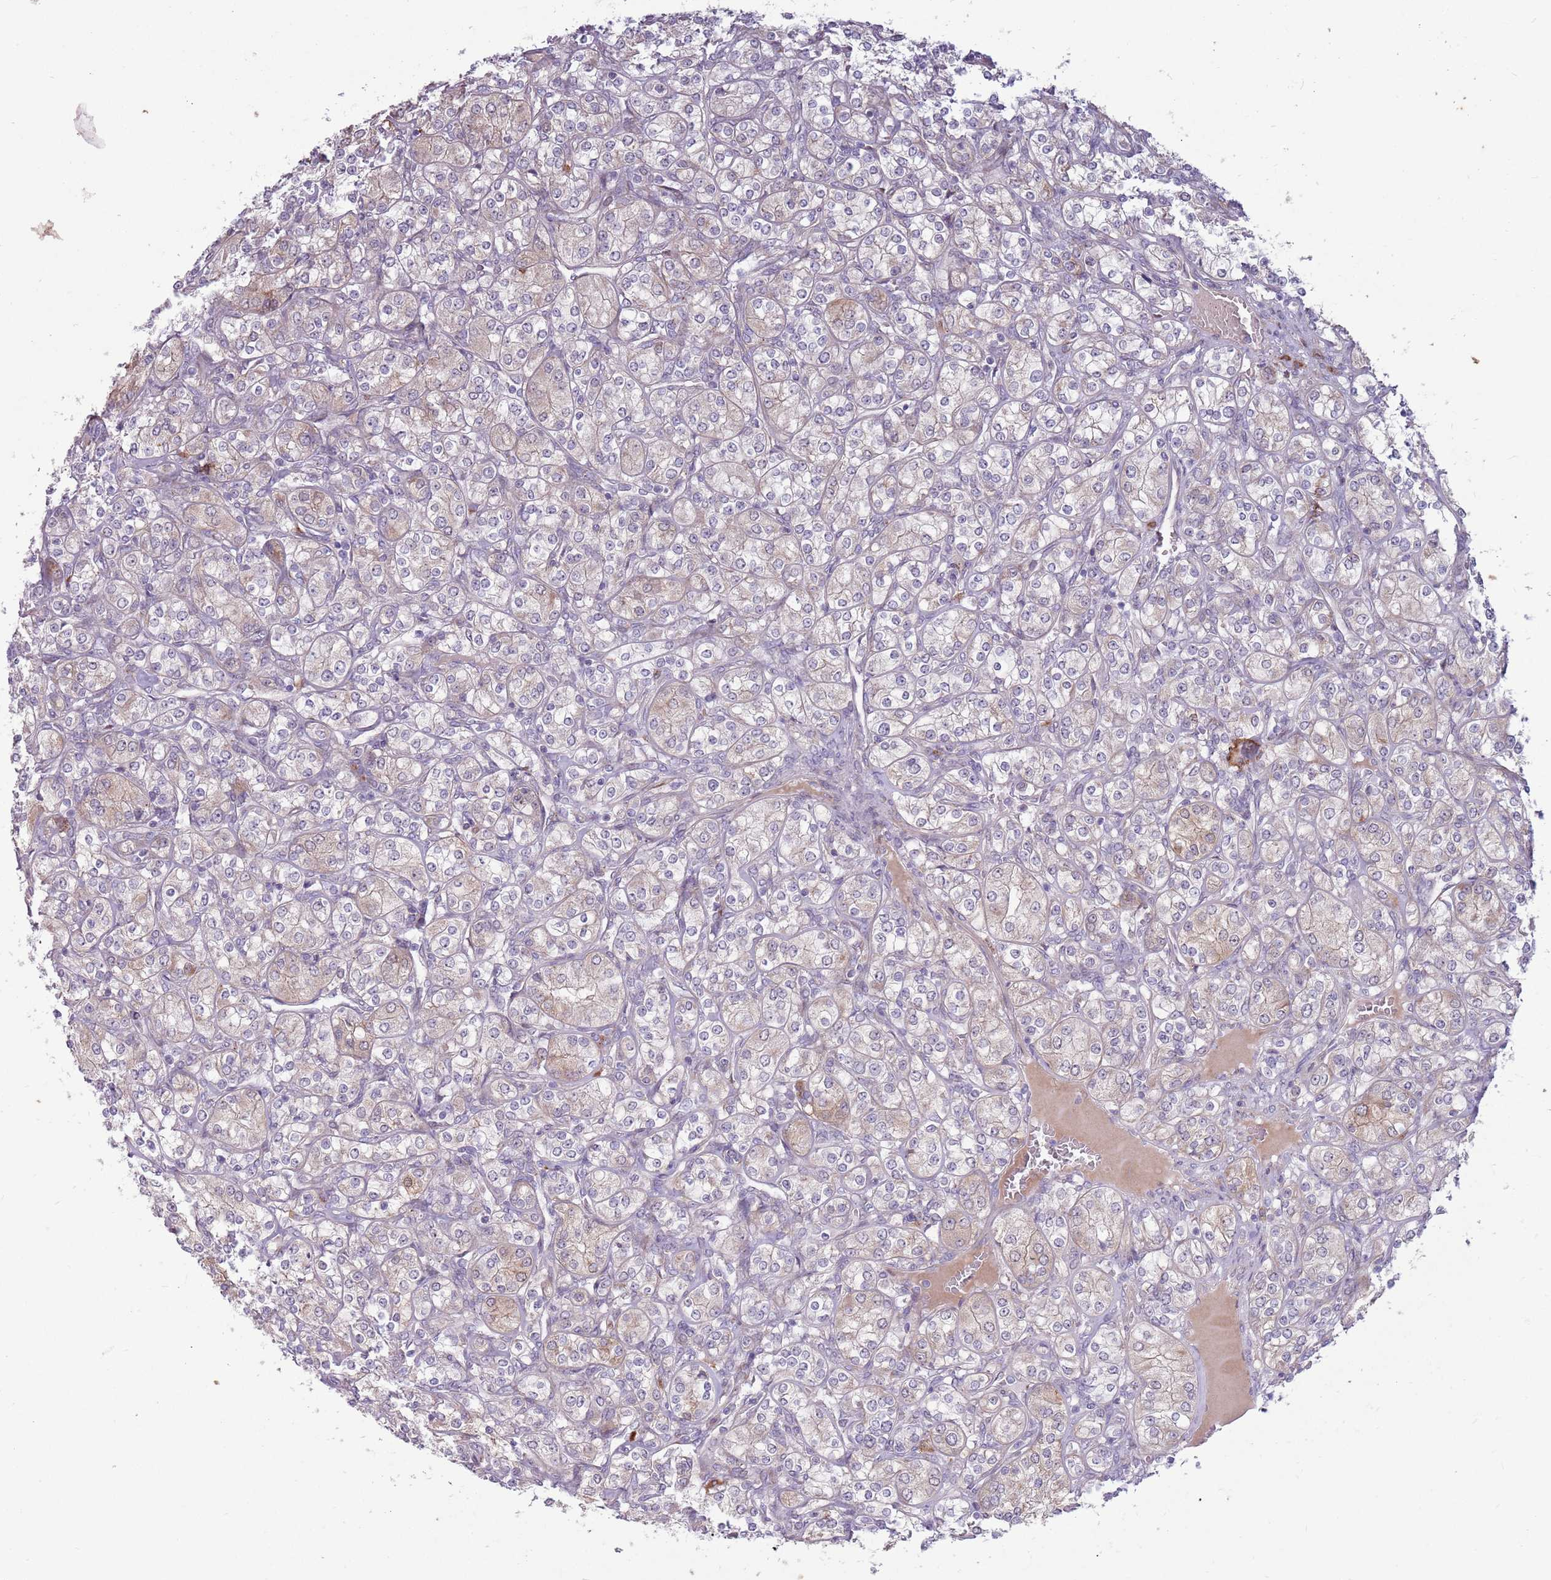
{"staining": {"intensity": "weak", "quantity": "<25%", "location": "cytoplasmic/membranous"}, "tissue": "renal cancer", "cell_type": "Tumor cells", "image_type": "cancer", "snomed": [{"axis": "morphology", "description": "Adenocarcinoma, NOS"}, {"axis": "topography", "description": "Kidney"}], "caption": "IHC histopathology image of neoplastic tissue: human renal cancer stained with DAB reveals no significant protein positivity in tumor cells.", "gene": "CCDC150", "patient": {"sex": "male", "age": 77}}